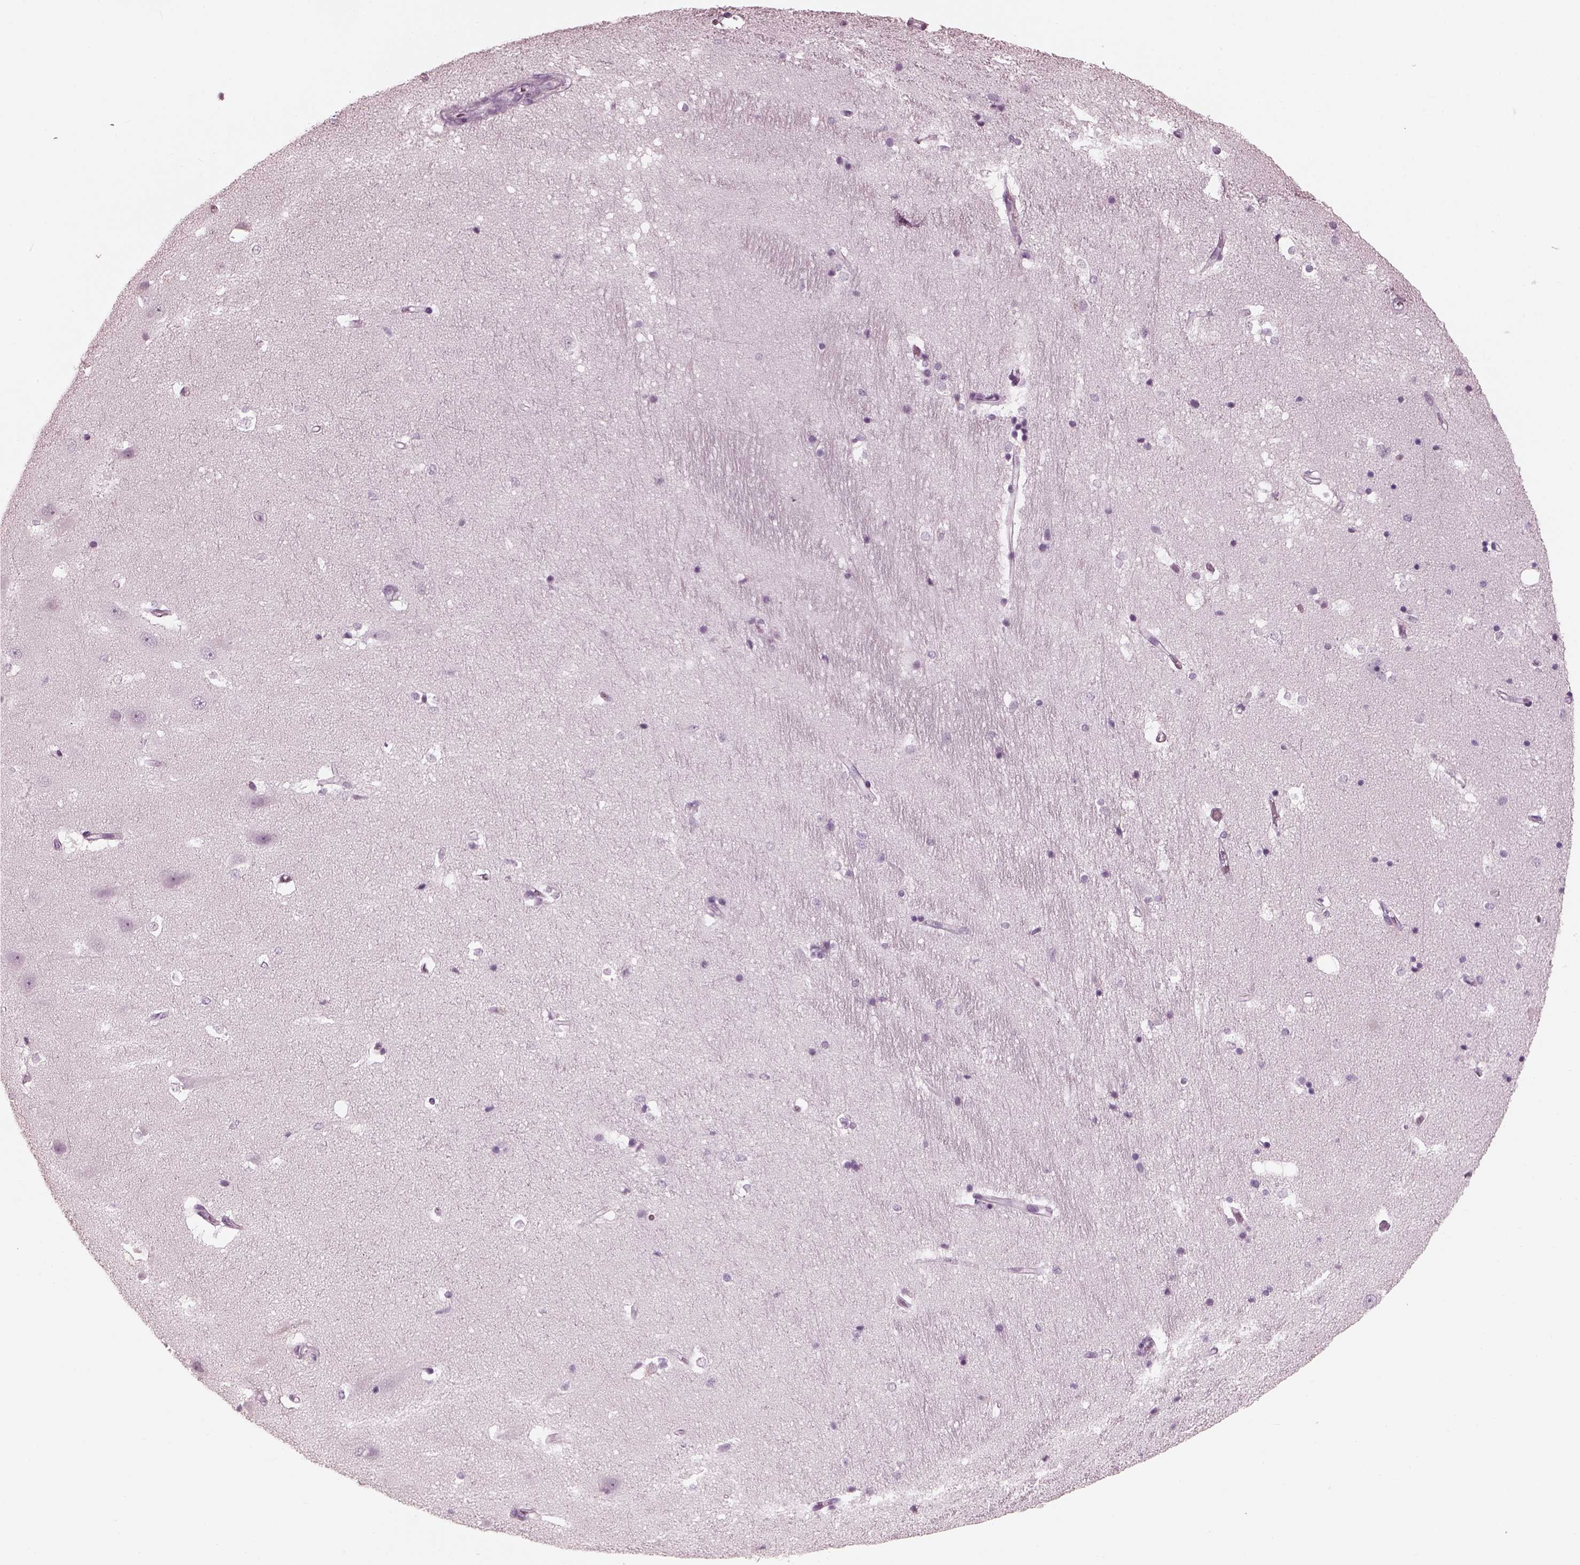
{"staining": {"intensity": "negative", "quantity": "none", "location": "none"}, "tissue": "hippocampus", "cell_type": "Glial cells", "image_type": "normal", "snomed": [{"axis": "morphology", "description": "Normal tissue, NOS"}, {"axis": "topography", "description": "Hippocampus"}], "caption": "High power microscopy micrograph of an IHC image of unremarkable hippocampus, revealing no significant staining in glial cells.", "gene": "FABP9", "patient": {"sex": "male", "age": 44}}